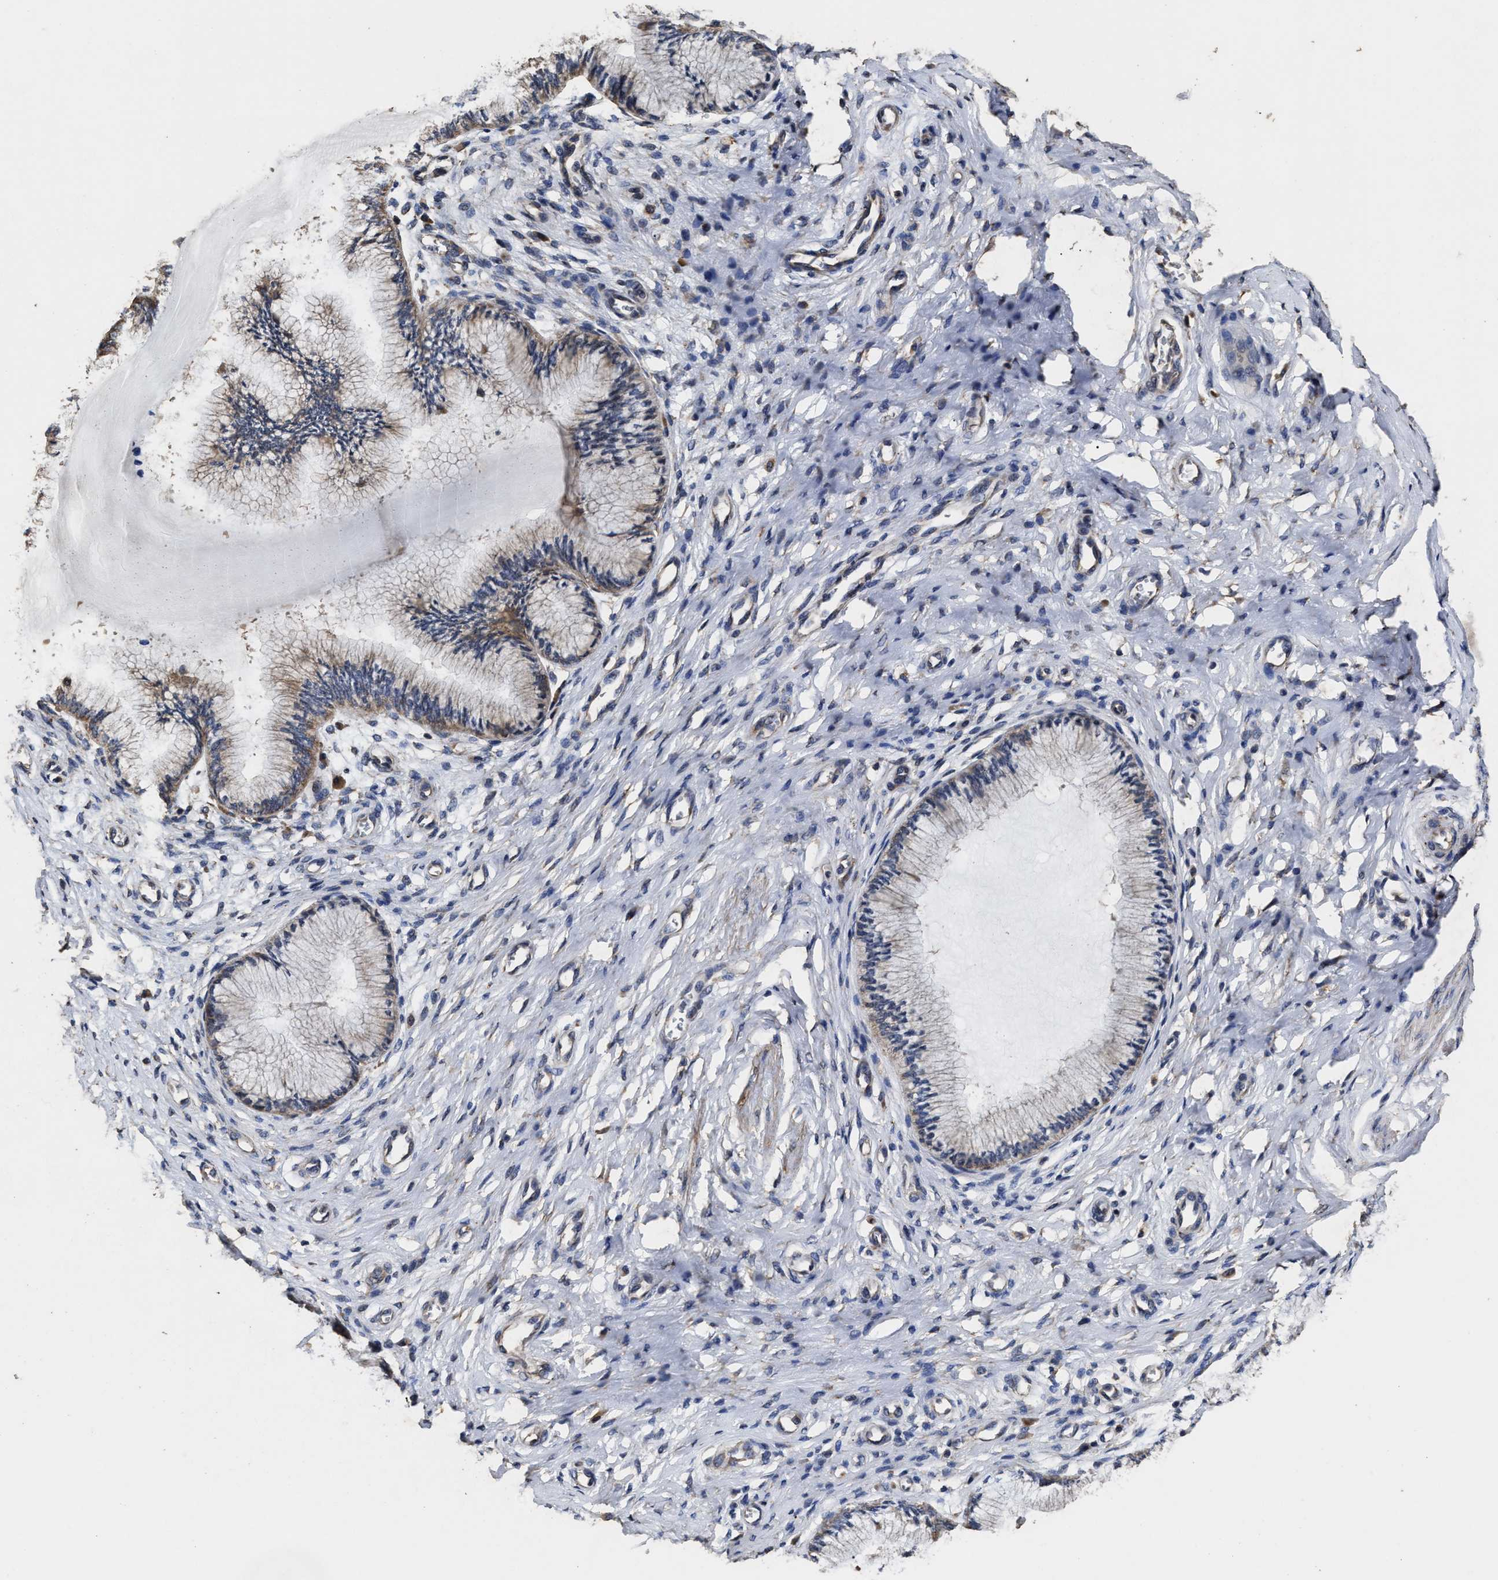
{"staining": {"intensity": "moderate", "quantity": ">75%", "location": "cytoplasmic/membranous"}, "tissue": "cervix", "cell_type": "Glandular cells", "image_type": "normal", "snomed": [{"axis": "morphology", "description": "Normal tissue, NOS"}, {"axis": "topography", "description": "Cervix"}], "caption": "Protein expression analysis of unremarkable cervix displays moderate cytoplasmic/membranous positivity in approximately >75% of glandular cells.", "gene": "PPM1K", "patient": {"sex": "female", "age": 55}}